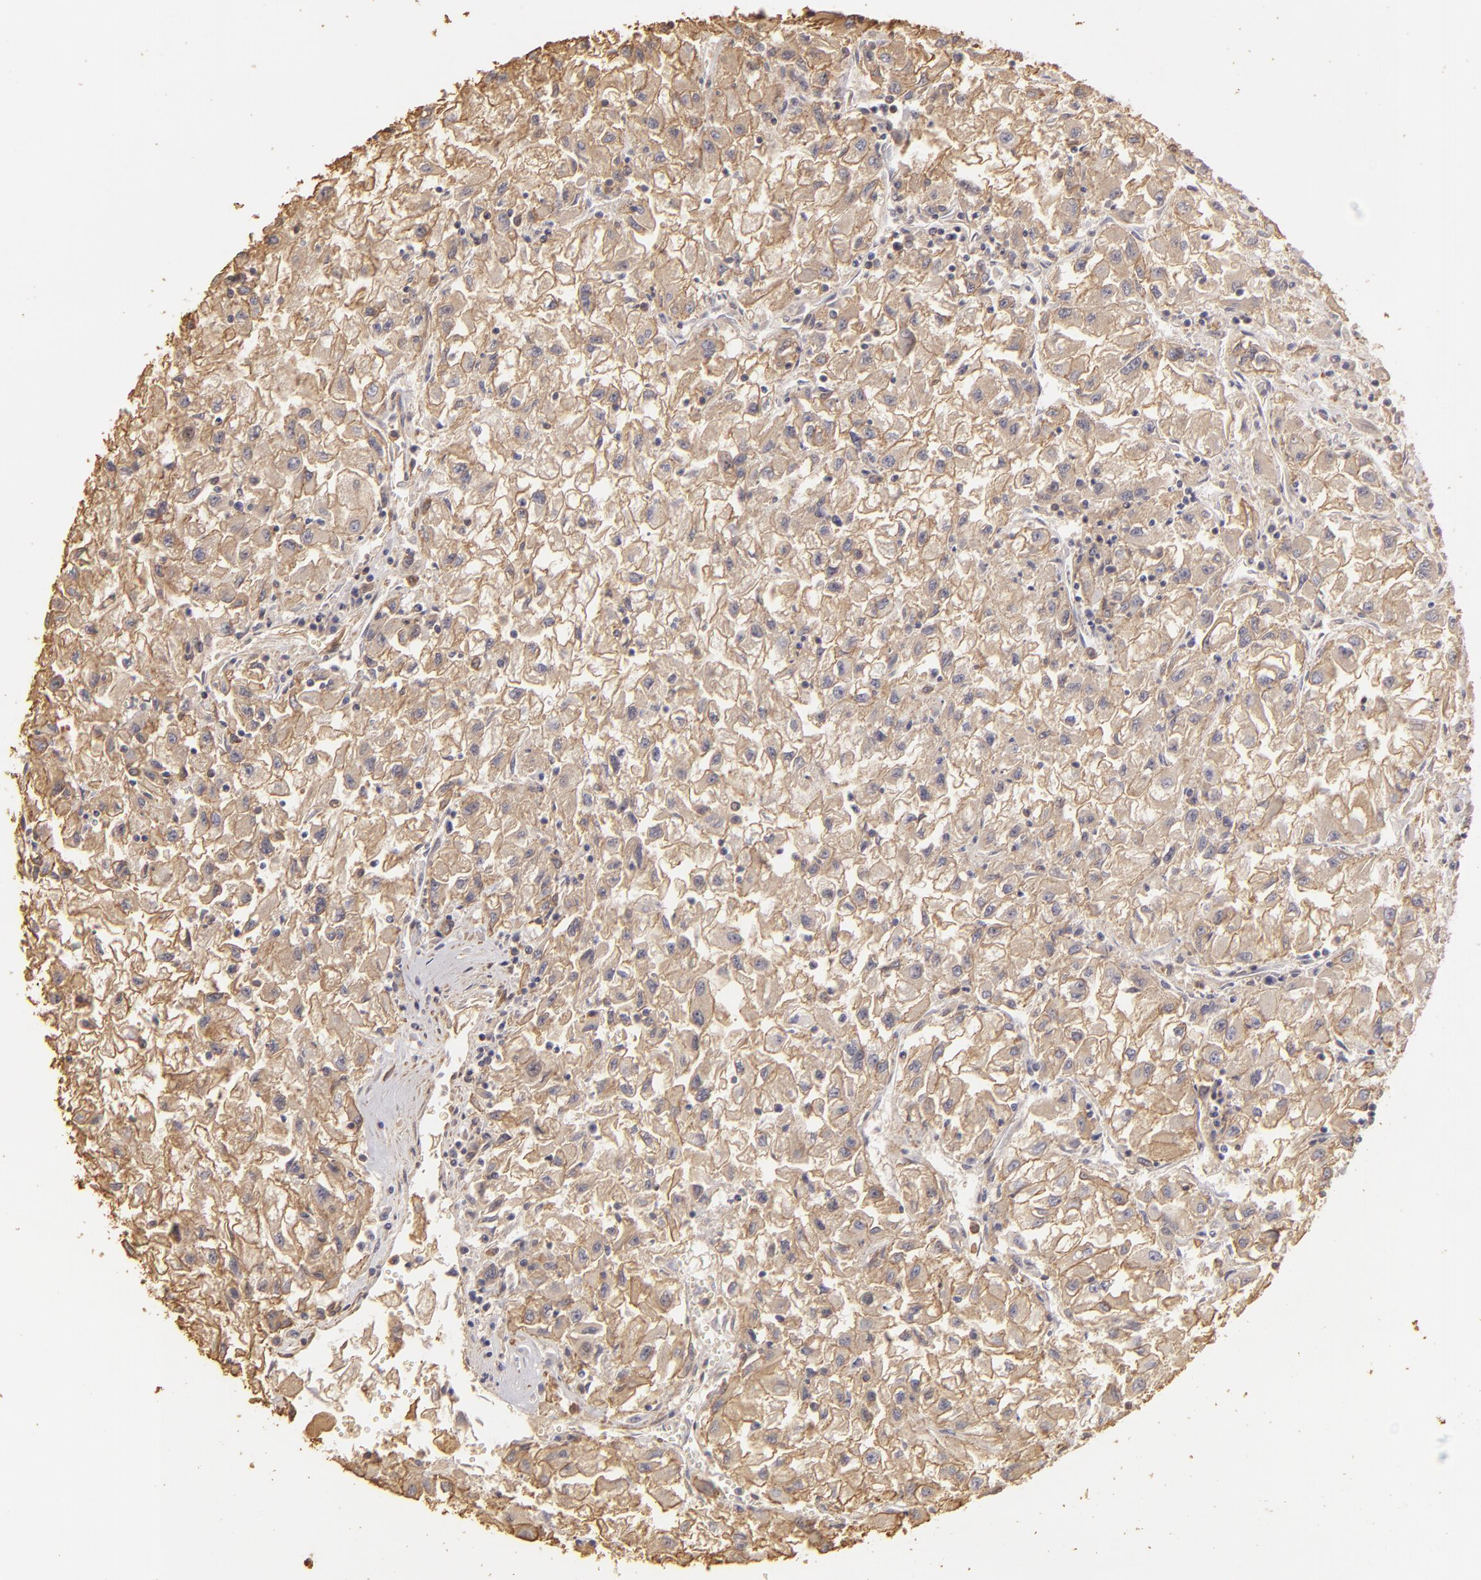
{"staining": {"intensity": "weak", "quantity": ">75%", "location": "cytoplasmic/membranous"}, "tissue": "renal cancer", "cell_type": "Tumor cells", "image_type": "cancer", "snomed": [{"axis": "morphology", "description": "Adenocarcinoma, NOS"}, {"axis": "topography", "description": "Kidney"}], "caption": "A brown stain labels weak cytoplasmic/membranous expression of a protein in renal cancer (adenocarcinoma) tumor cells.", "gene": "HSPB6", "patient": {"sex": "male", "age": 59}}